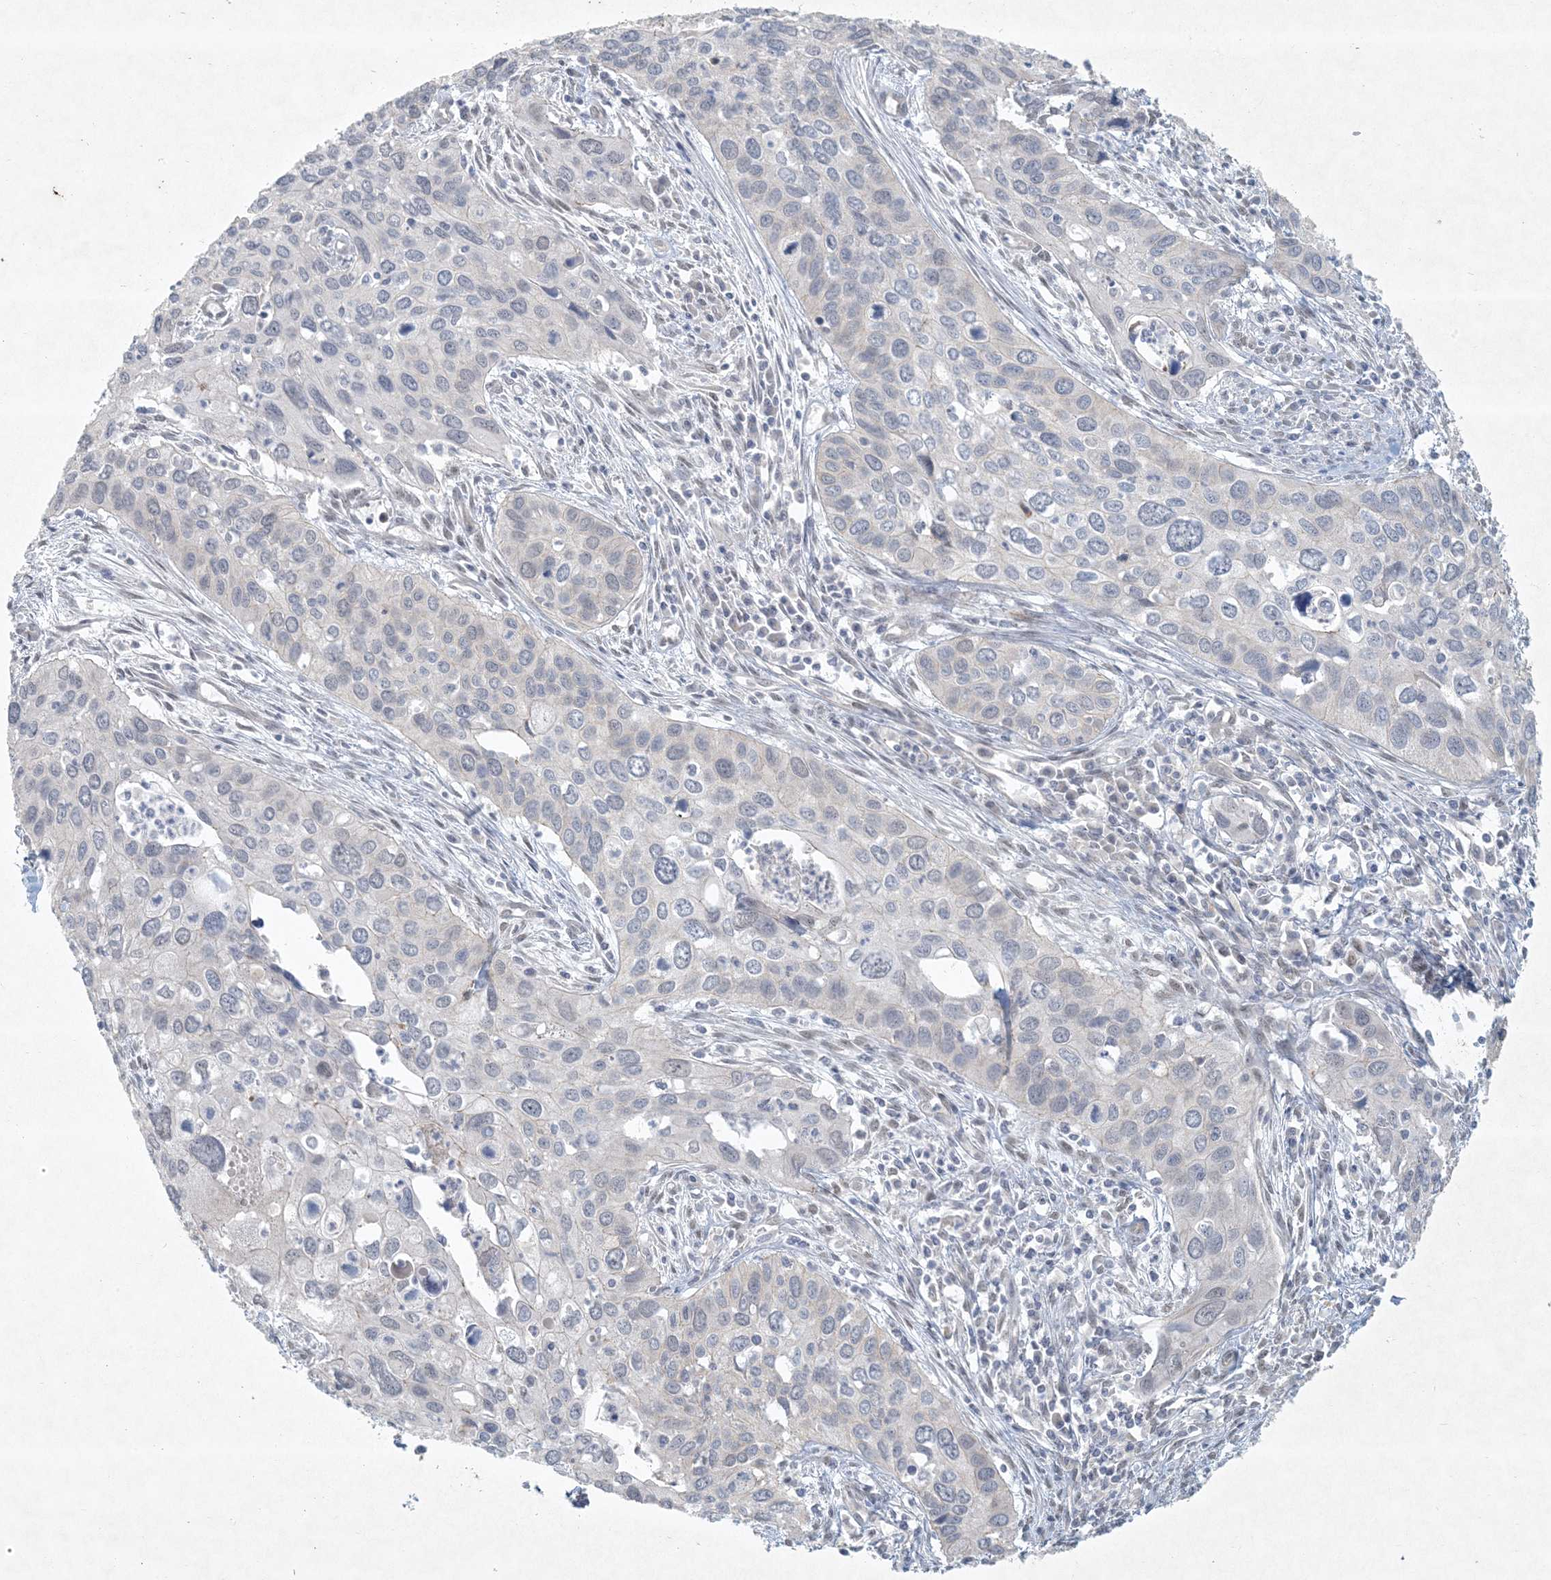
{"staining": {"intensity": "negative", "quantity": "none", "location": "none"}, "tissue": "cervical cancer", "cell_type": "Tumor cells", "image_type": "cancer", "snomed": [{"axis": "morphology", "description": "Squamous cell carcinoma, NOS"}, {"axis": "topography", "description": "Cervix"}], "caption": "This photomicrograph is of squamous cell carcinoma (cervical) stained with immunohistochemistry (IHC) to label a protein in brown with the nuclei are counter-stained blue. There is no positivity in tumor cells.", "gene": "BCORL1", "patient": {"sex": "female", "age": 55}}